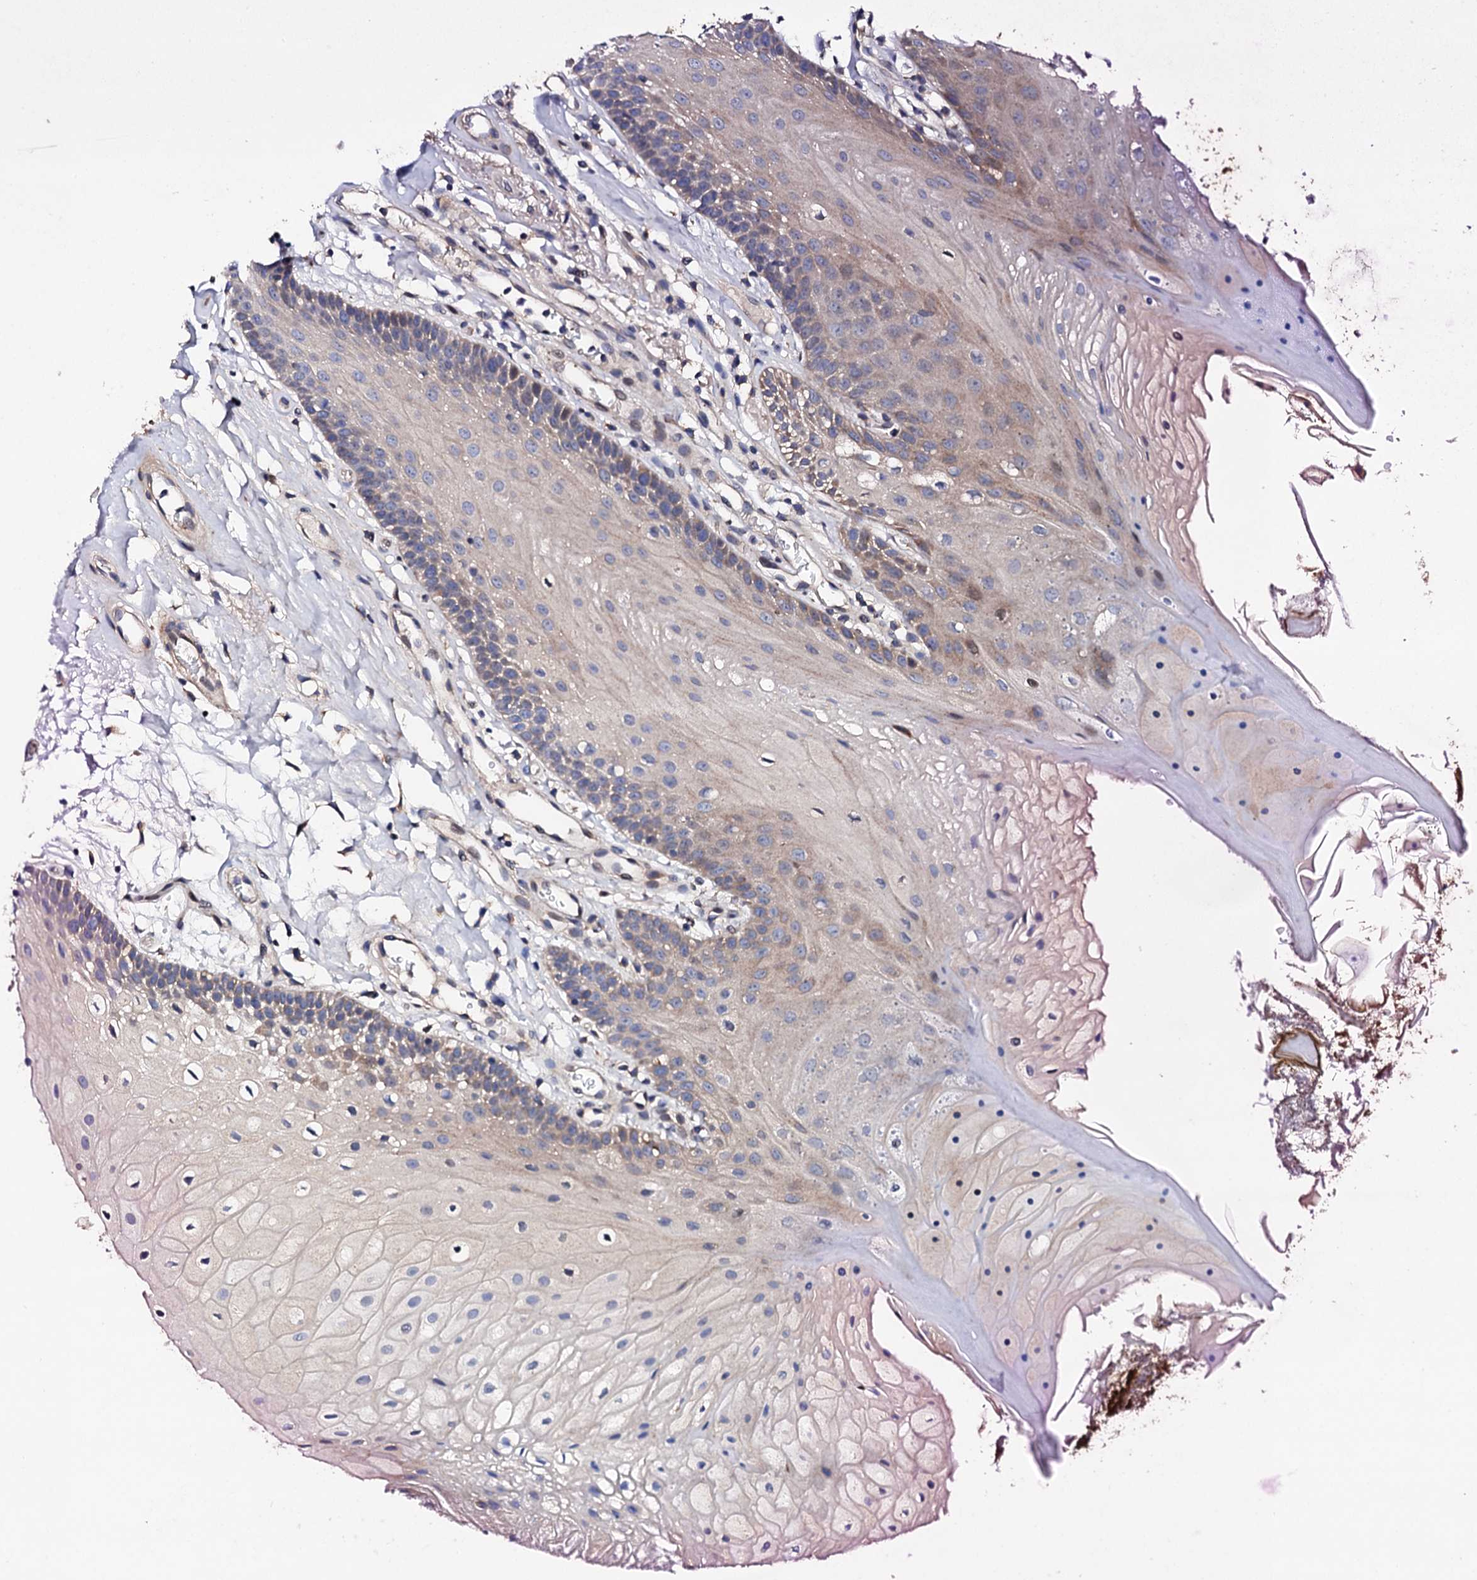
{"staining": {"intensity": "moderate", "quantity": "25%-75%", "location": "cytoplasmic/membranous"}, "tissue": "oral mucosa", "cell_type": "Squamous epithelial cells", "image_type": "normal", "snomed": [{"axis": "morphology", "description": "Normal tissue, NOS"}, {"axis": "topography", "description": "Oral tissue"}], "caption": "IHC micrograph of benign oral mucosa stained for a protein (brown), which exhibits medium levels of moderate cytoplasmic/membranous positivity in approximately 25%-75% of squamous epithelial cells.", "gene": "LIPT2", "patient": {"sex": "female", "age": 80}}